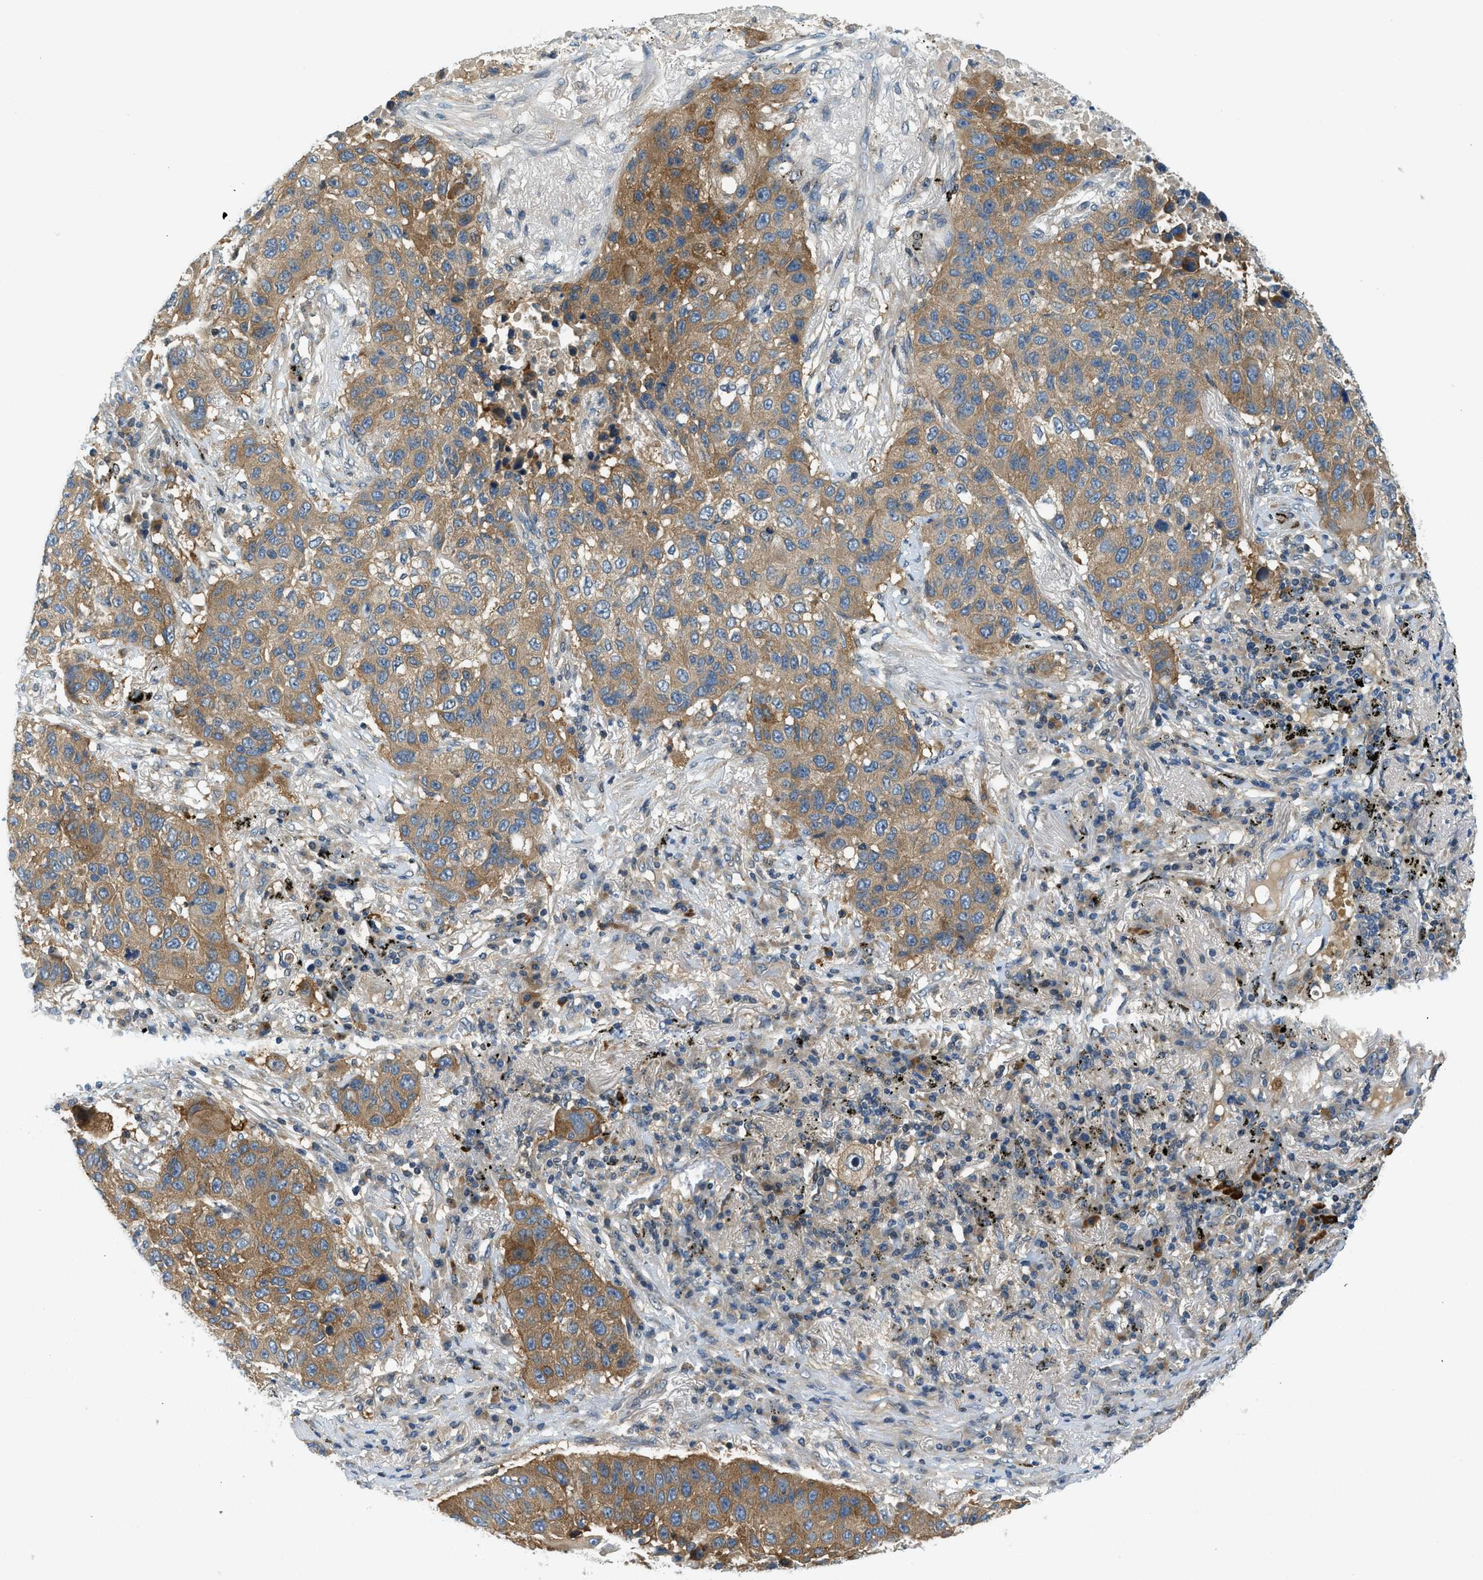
{"staining": {"intensity": "moderate", "quantity": ">75%", "location": "cytoplasmic/membranous"}, "tissue": "lung cancer", "cell_type": "Tumor cells", "image_type": "cancer", "snomed": [{"axis": "morphology", "description": "Squamous cell carcinoma, NOS"}, {"axis": "topography", "description": "Lung"}], "caption": "An image of lung cancer (squamous cell carcinoma) stained for a protein reveals moderate cytoplasmic/membranous brown staining in tumor cells.", "gene": "KCNK1", "patient": {"sex": "male", "age": 57}}